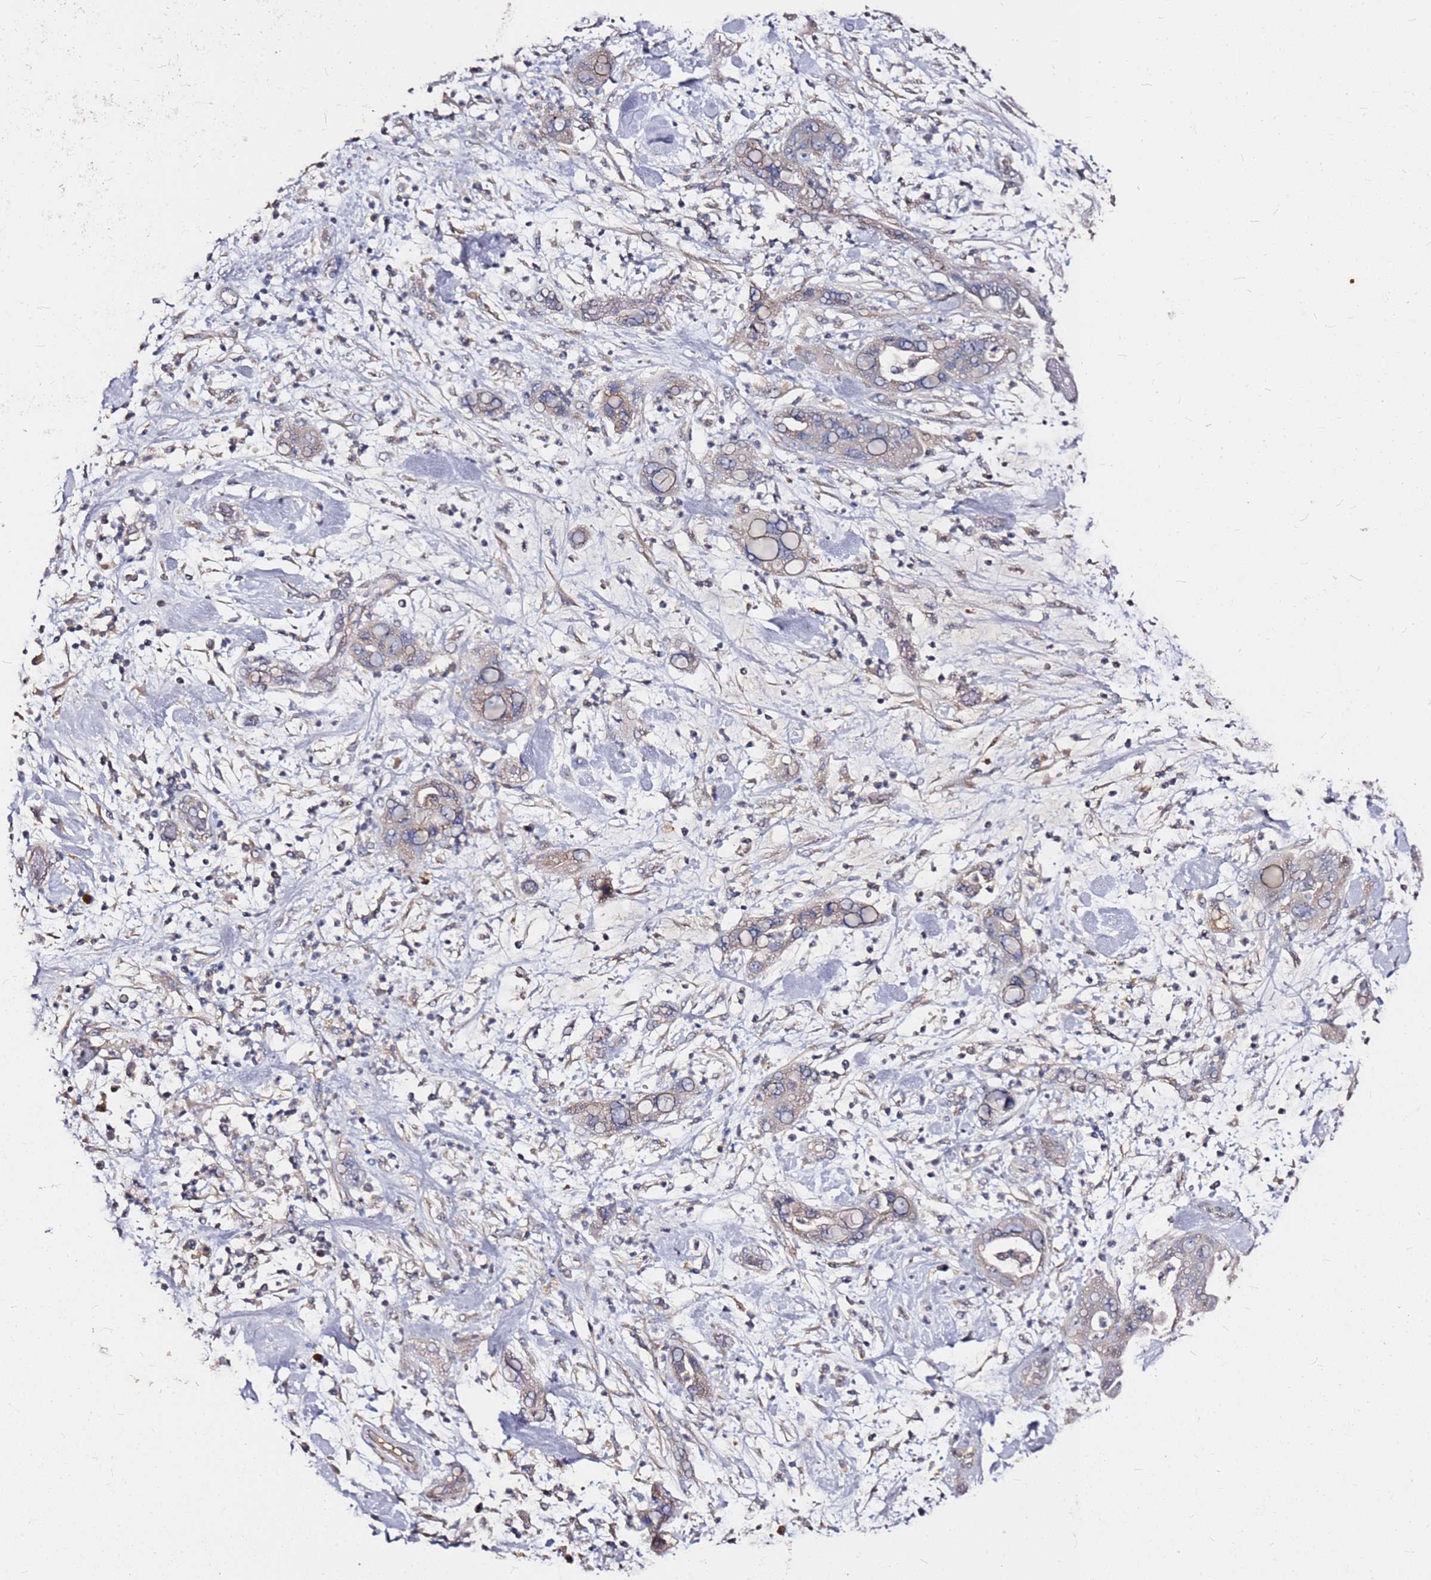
{"staining": {"intensity": "weak", "quantity": "<25%", "location": "cytoplasmic/membranous"}, "tissue": "pancreatic cancer", "cell_type": "Tumor cells", "image_type": "cancer", "snomed": [{"axis": "morphology", "description": "Adenocarcinoma, NOS"}, {"axis": "topography", "description": "Pancreas"}], "caption": "The immunohistochemistry (IHC) histopathology image has no significant positivity in tumor cells of pancreatic cancer tissue.", "gene": "DCDC2C", "patient": {"sex": "female", "age": 71}}